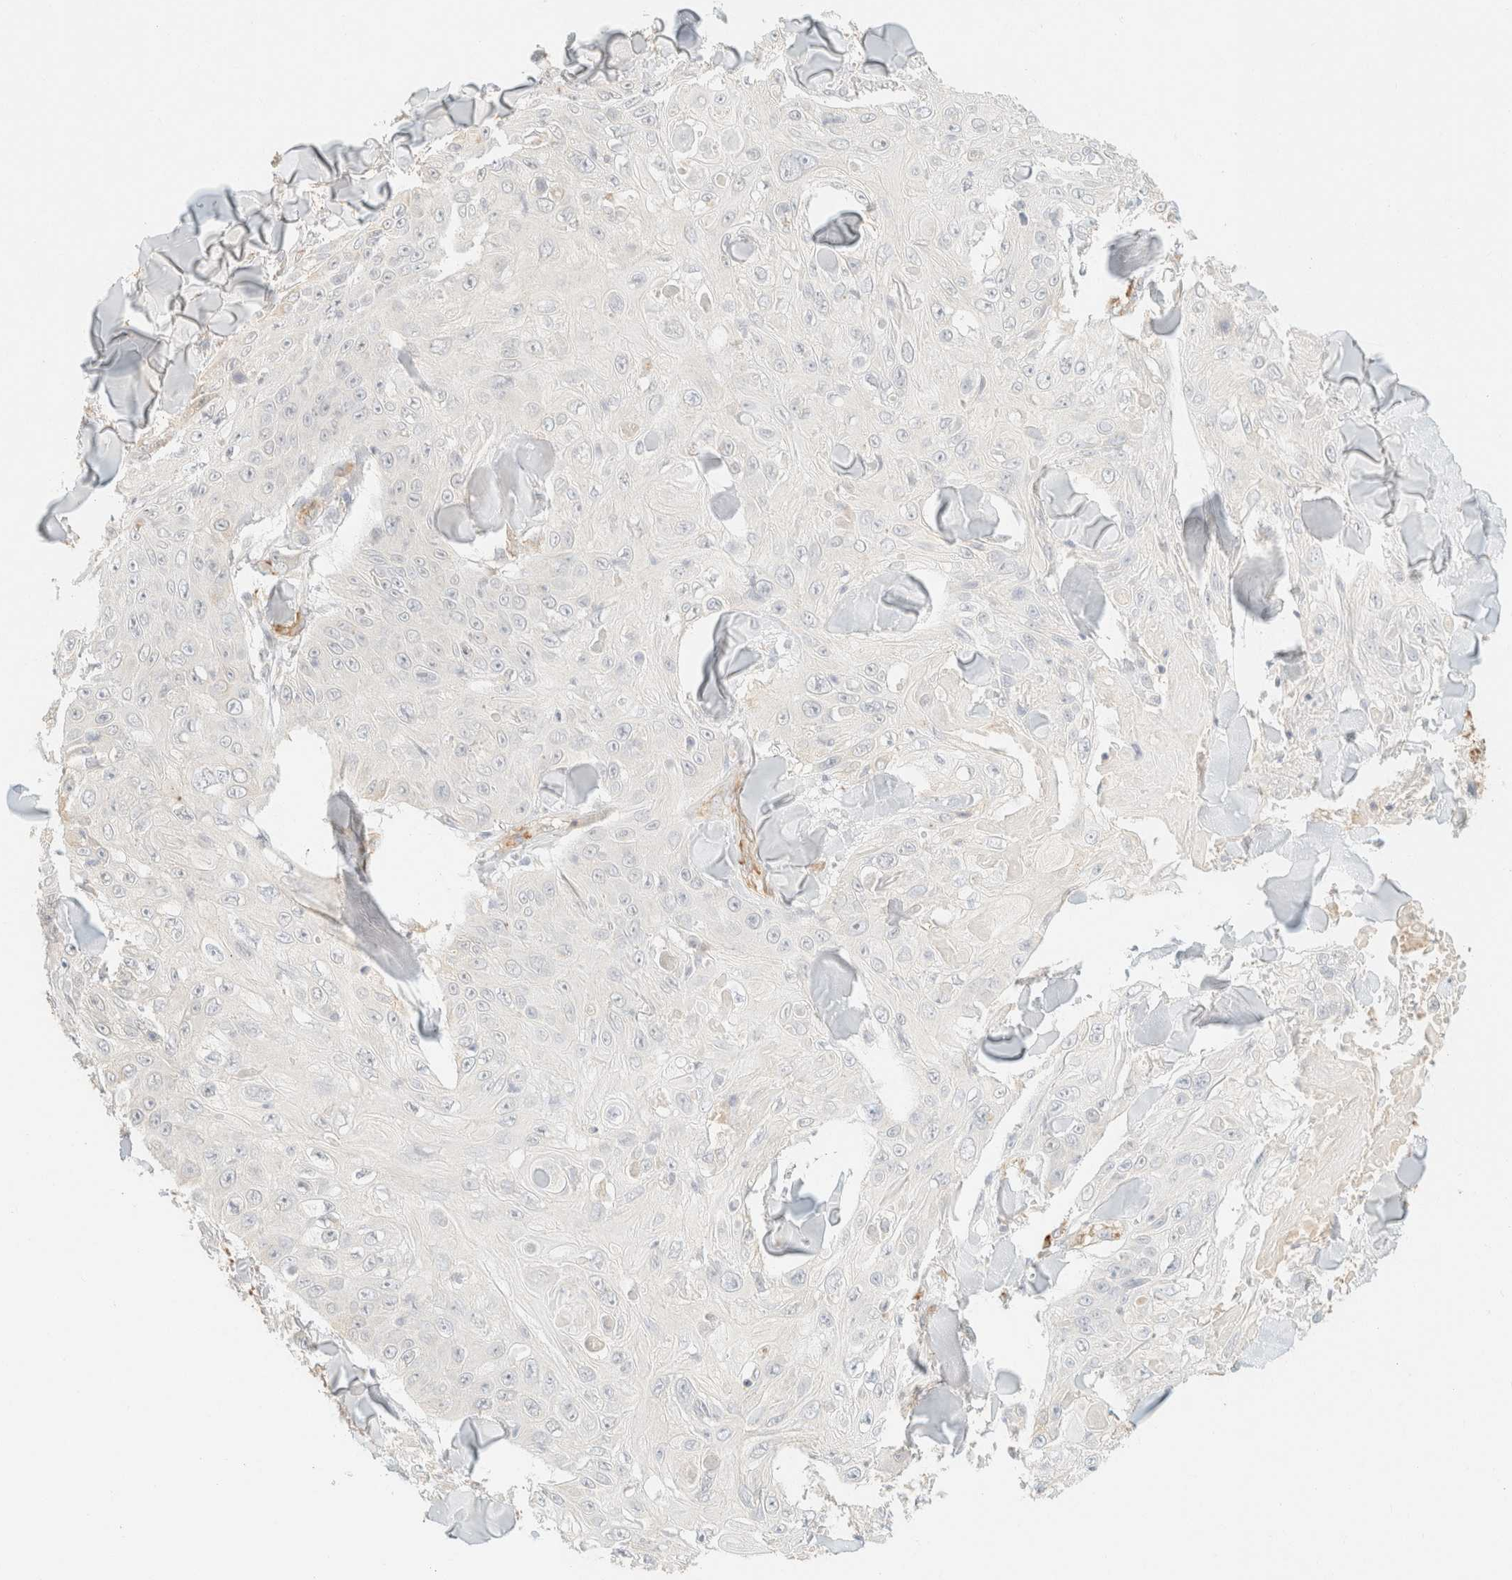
{"staining": {"intensity": "negative", "quantity": "none", "location": "none"}, "tissue": "skin cancer", "cell_type": "Tumor cells", "image_type": "cancer", "snomed": [{"axis": "morphology", "description": "Squamous cell carcinoma, NOS"}, {"axis": "topography", "description": "Skin"}], "caption": "Photomicrograph shows no significant protein positivity in tumor cells of skin cancer (squamous cell carcinoma).", "gene": "SPARCL1", "patient": {"sex": "male", "age": 86}}